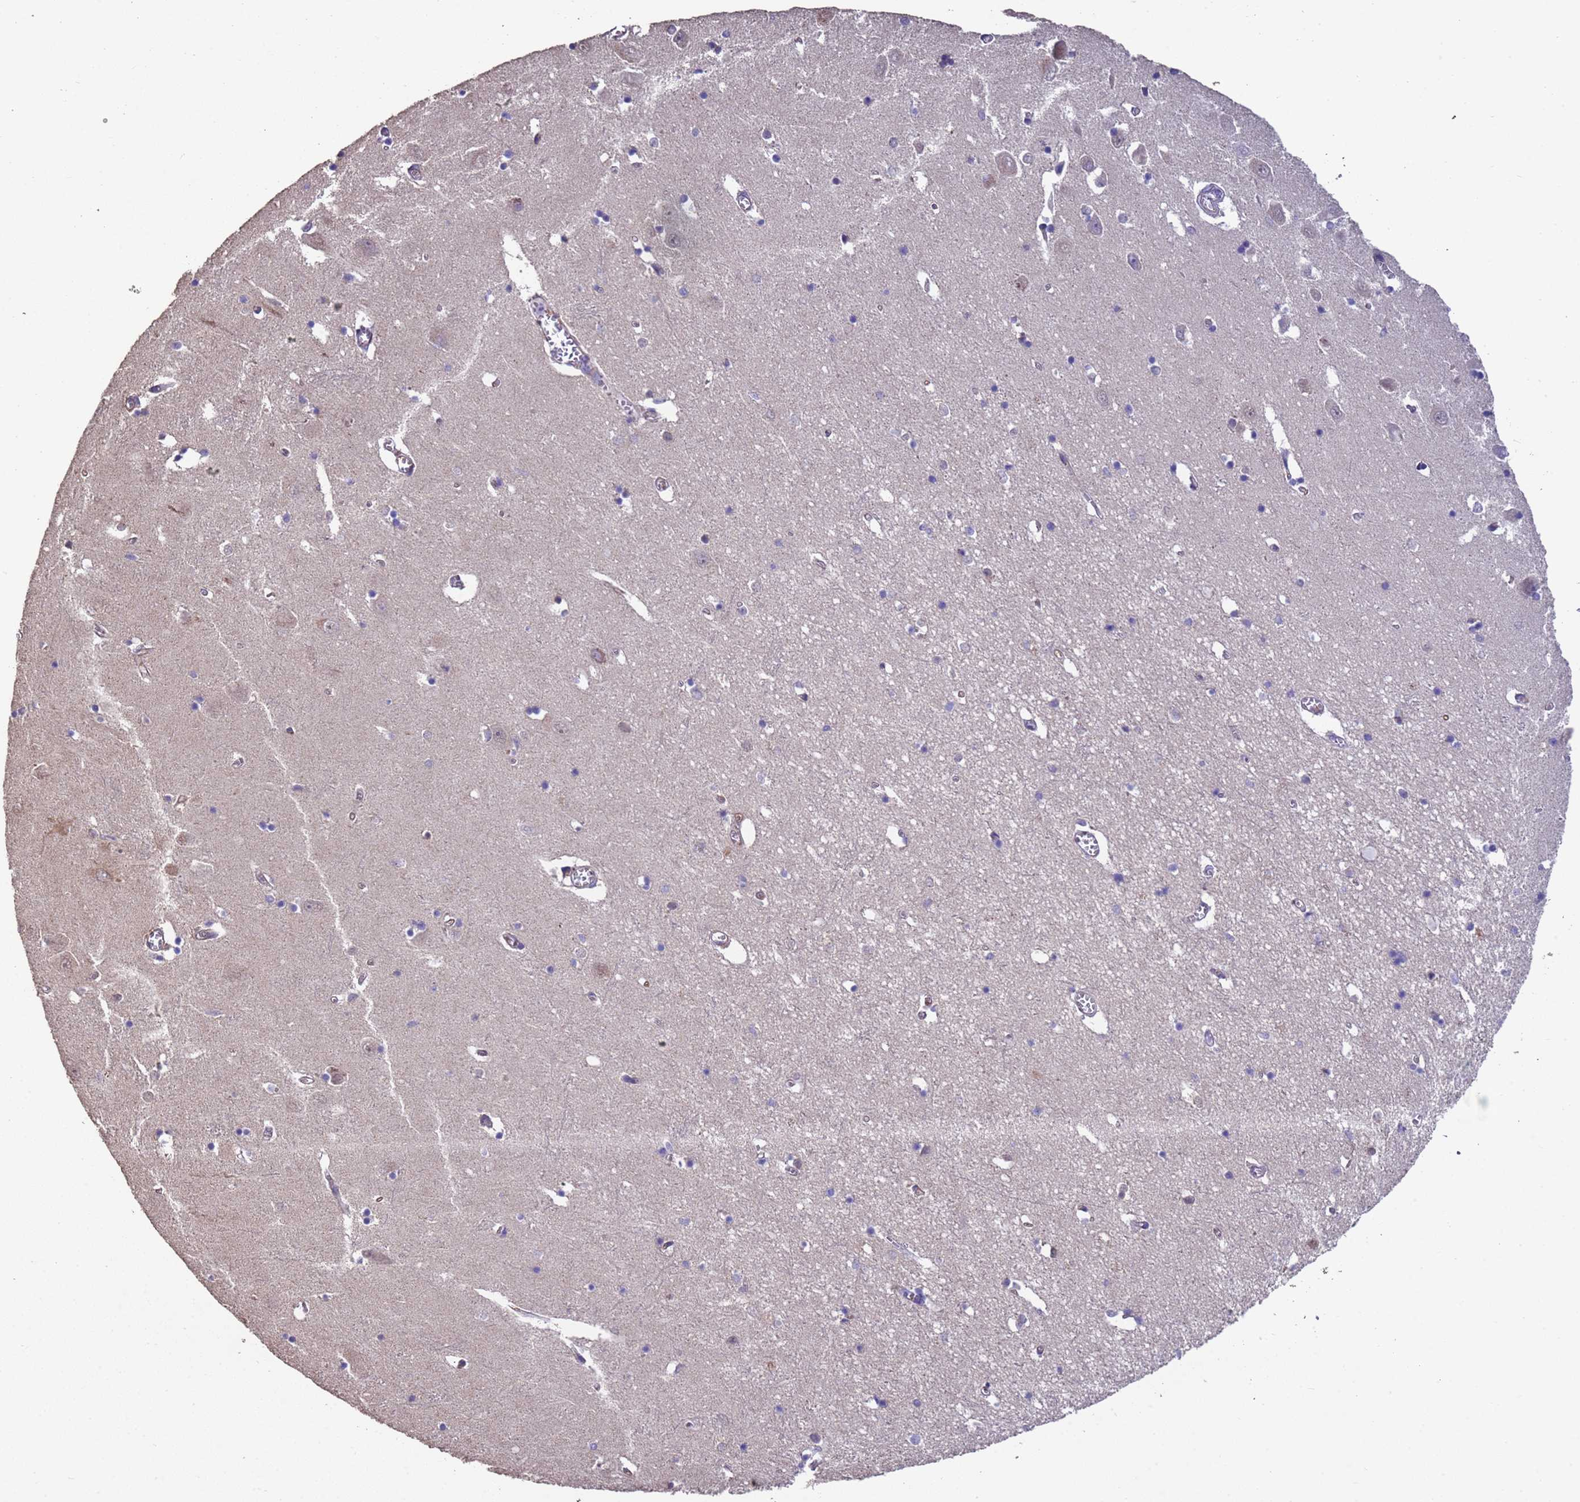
{"staining": {"intensity": "negative", "quantity": "none", "location": "none"}, "tissue": "hippocampus", "cell_type": "Glial cells", "image_type": "normal", "snomed": [{"axis": "morphology", "description": "Normal tissue, NOS"}, {"axis": "topography", "description": "Hippocampus"}], "caption": "Glial cells are negative for protein expression in unremarkable human hippocampus. (DAB (3,3'-diaminobenzidine) immunohistochemistry visualized using brightfield microscopy, high magnification).", "gene": "NPHP1", "patient": {"sex": "male", "age": 70}}